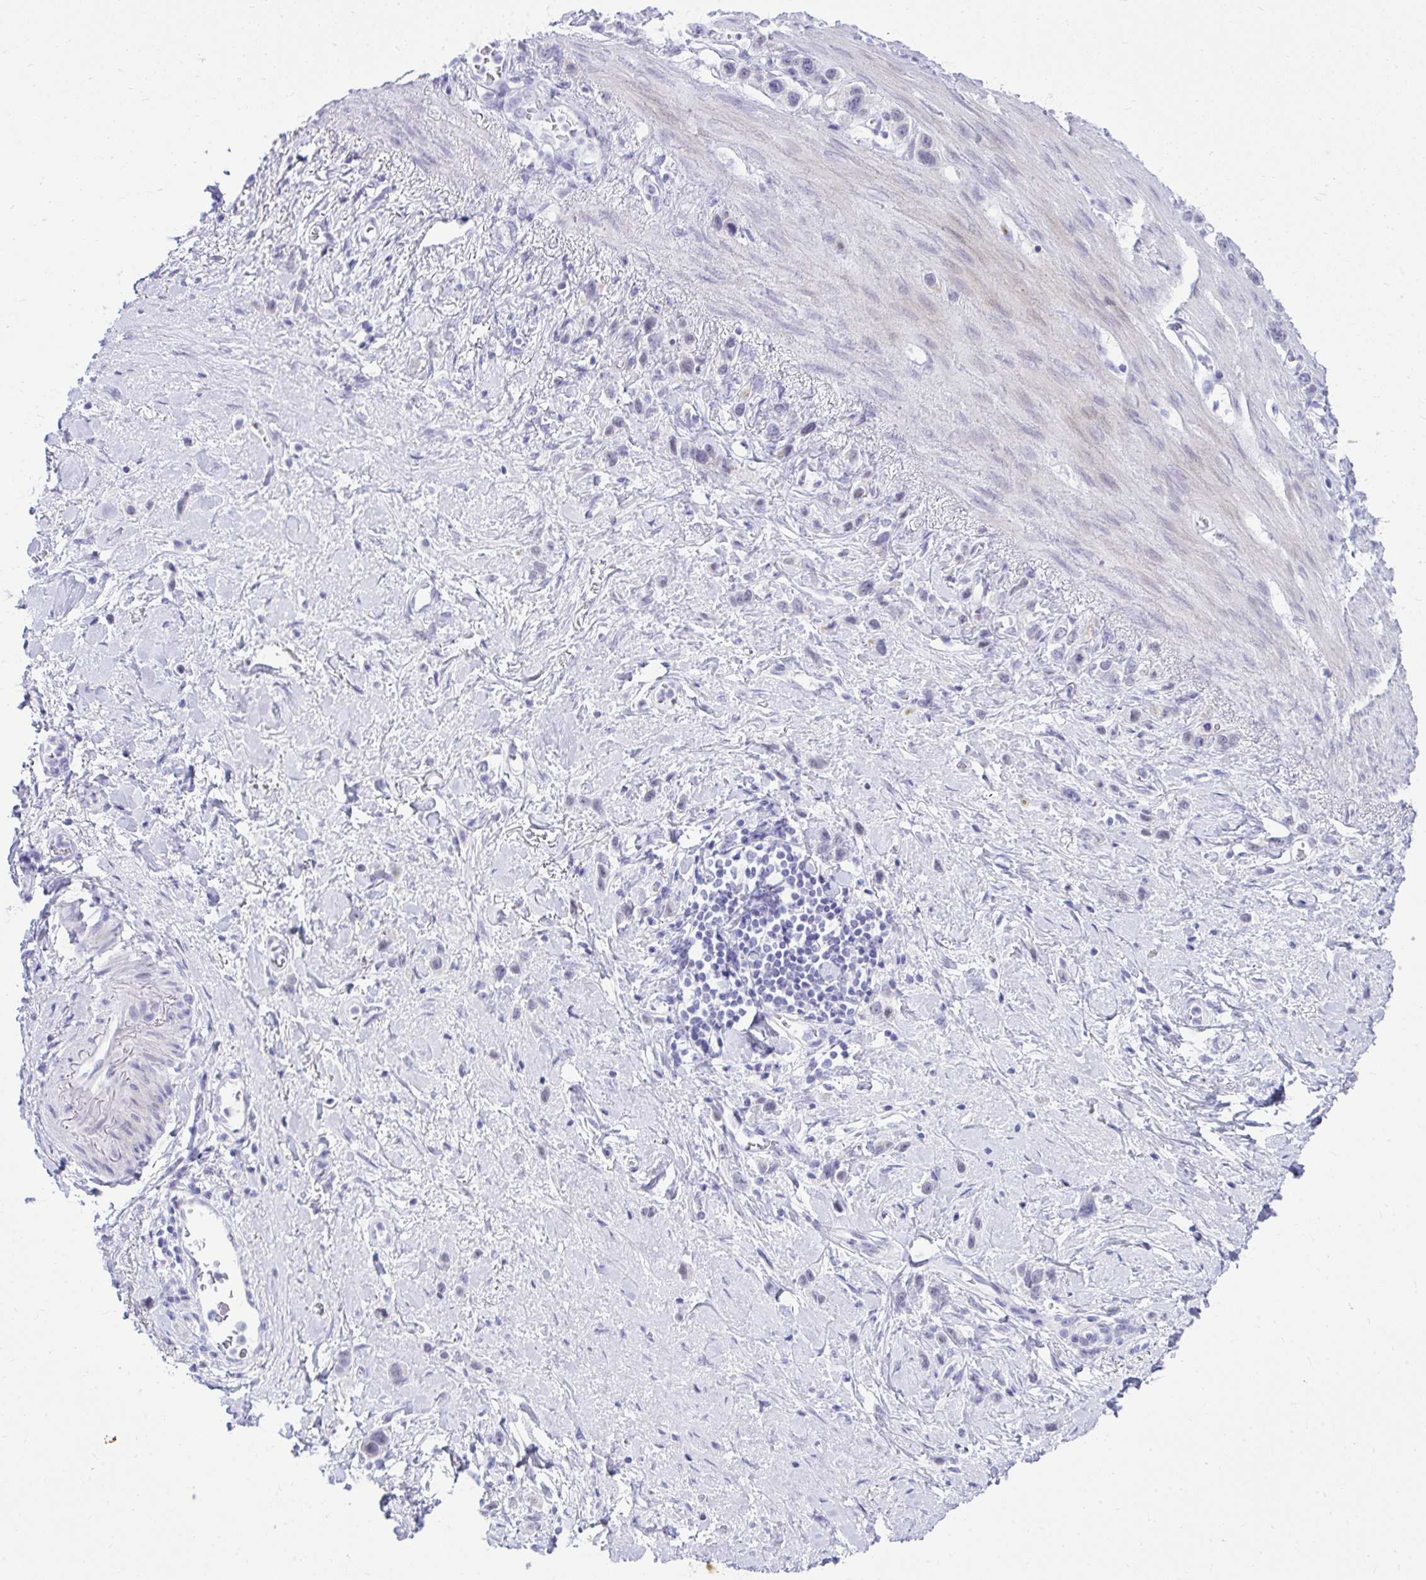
{"staining": {"intensity": "negative", "quantity": "none", "location": "none"}, "tissue": "stomach cancer", "cell_type": "Tumor cells", "image_type": "cancer", "snomed": [{"axis": "morphology", "description": "Adenocarcinoma, NOS"}, {"axis": "topography", "description": "Stomach"}], "caption": "The immunohistochemistry (IHC) photomicrograph has no significant staining in tumor cells of stomach cancer (adenocarcinoma) tissue.", "gene": "OR5F1", "patient": {"sex": "female", "age": 65}}